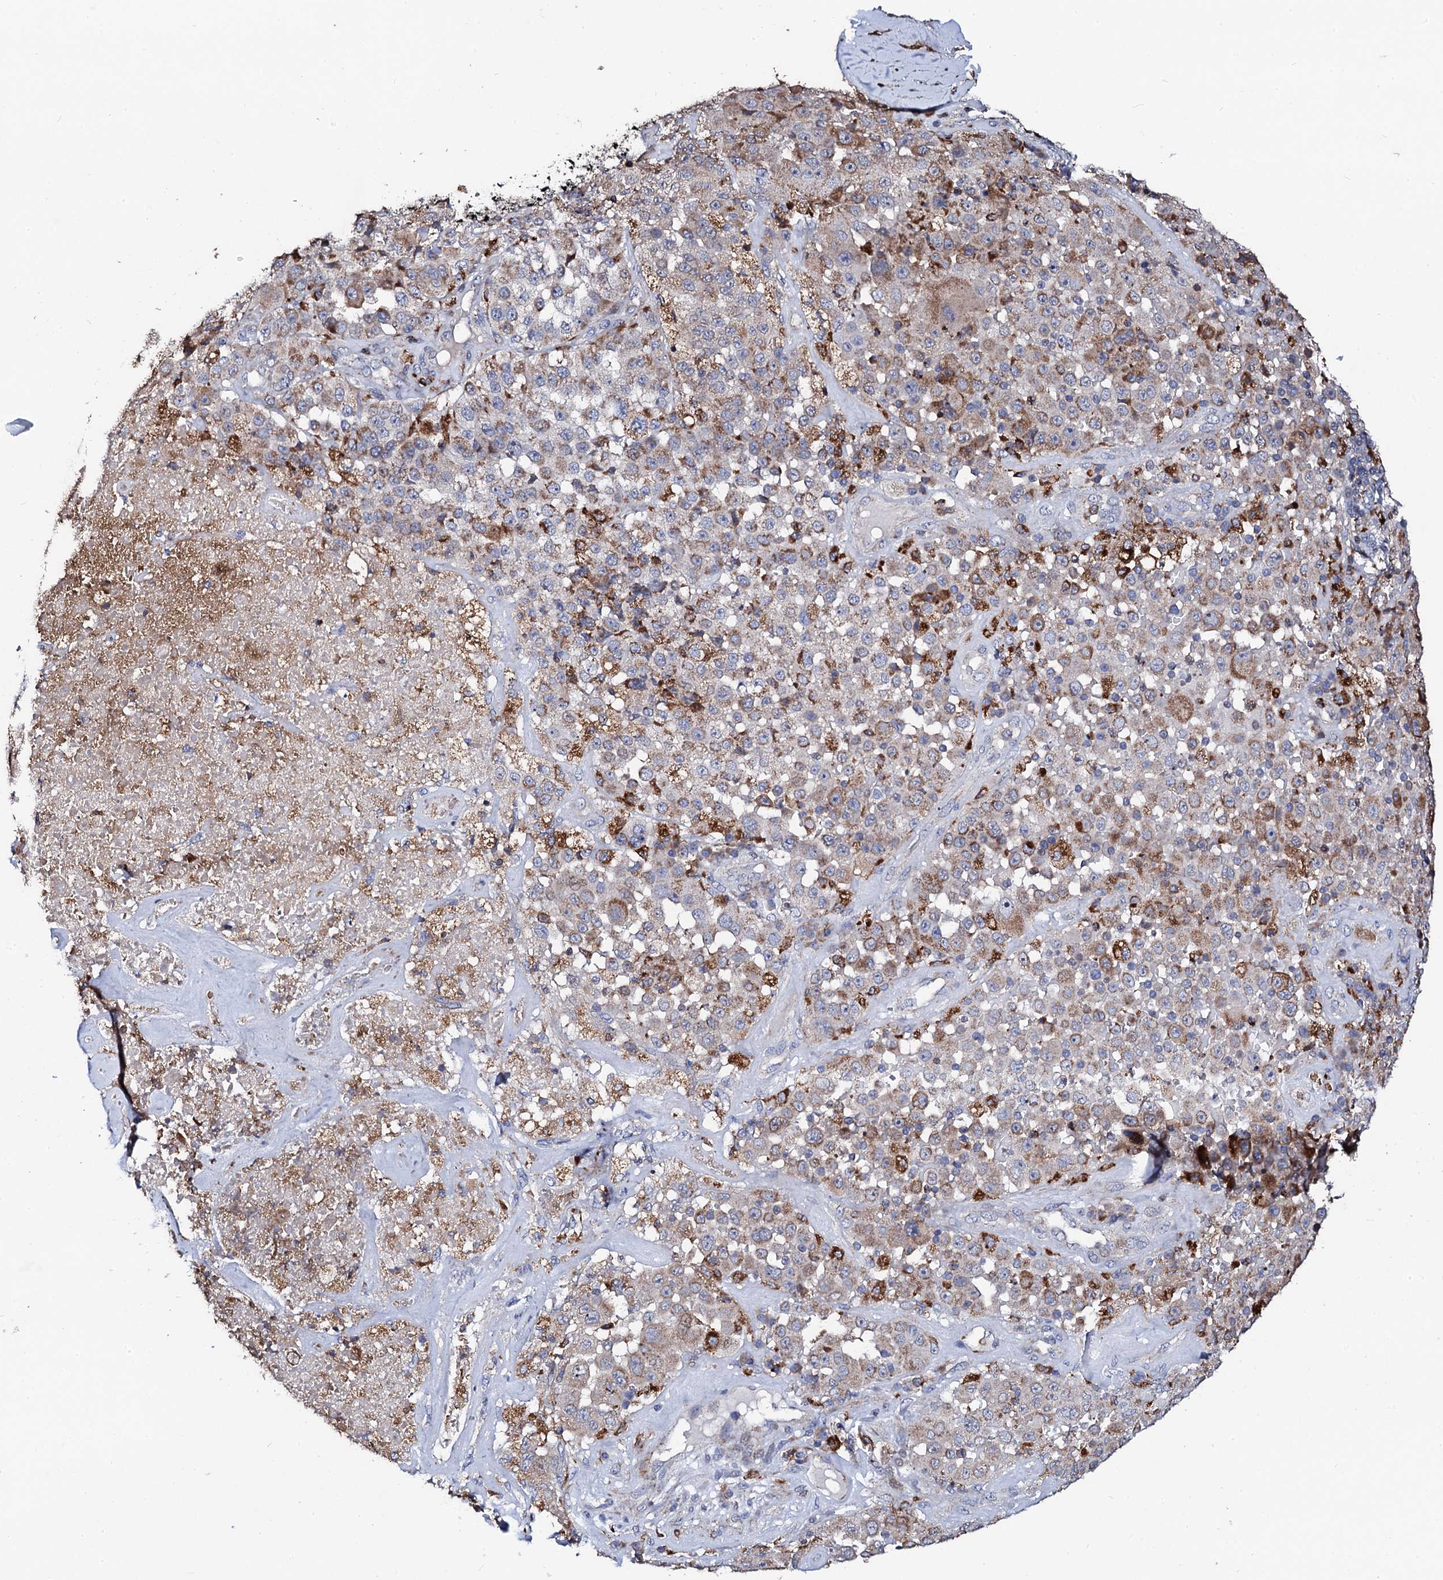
{"staining": {"intensity": "moderate", "quantity": "25%-75%", "location": "cytoplasmic/membranous"}, "tissue": "melanoma", "cell_type": "Tumor cells", "image_type": "cancer", "snomed": [{"axis": "morphology", "description": "Malignant melanoma, Metastatic site"}, {"axis": "topography", "description": "Lymph node"}], "caption": "DAB (3,3'-diaminobenzidine) immunohistochemical staining of human melanoma exhibits moderate cytoplasmic/membranous protein expression in about 25%-75% of tumor cells. Immunohistochemistry (ihc) stains the protein in brown and the nuclei are stained blue.", "gene": "TCIRG1", "patient": {"sex": "male", "age": 62}}